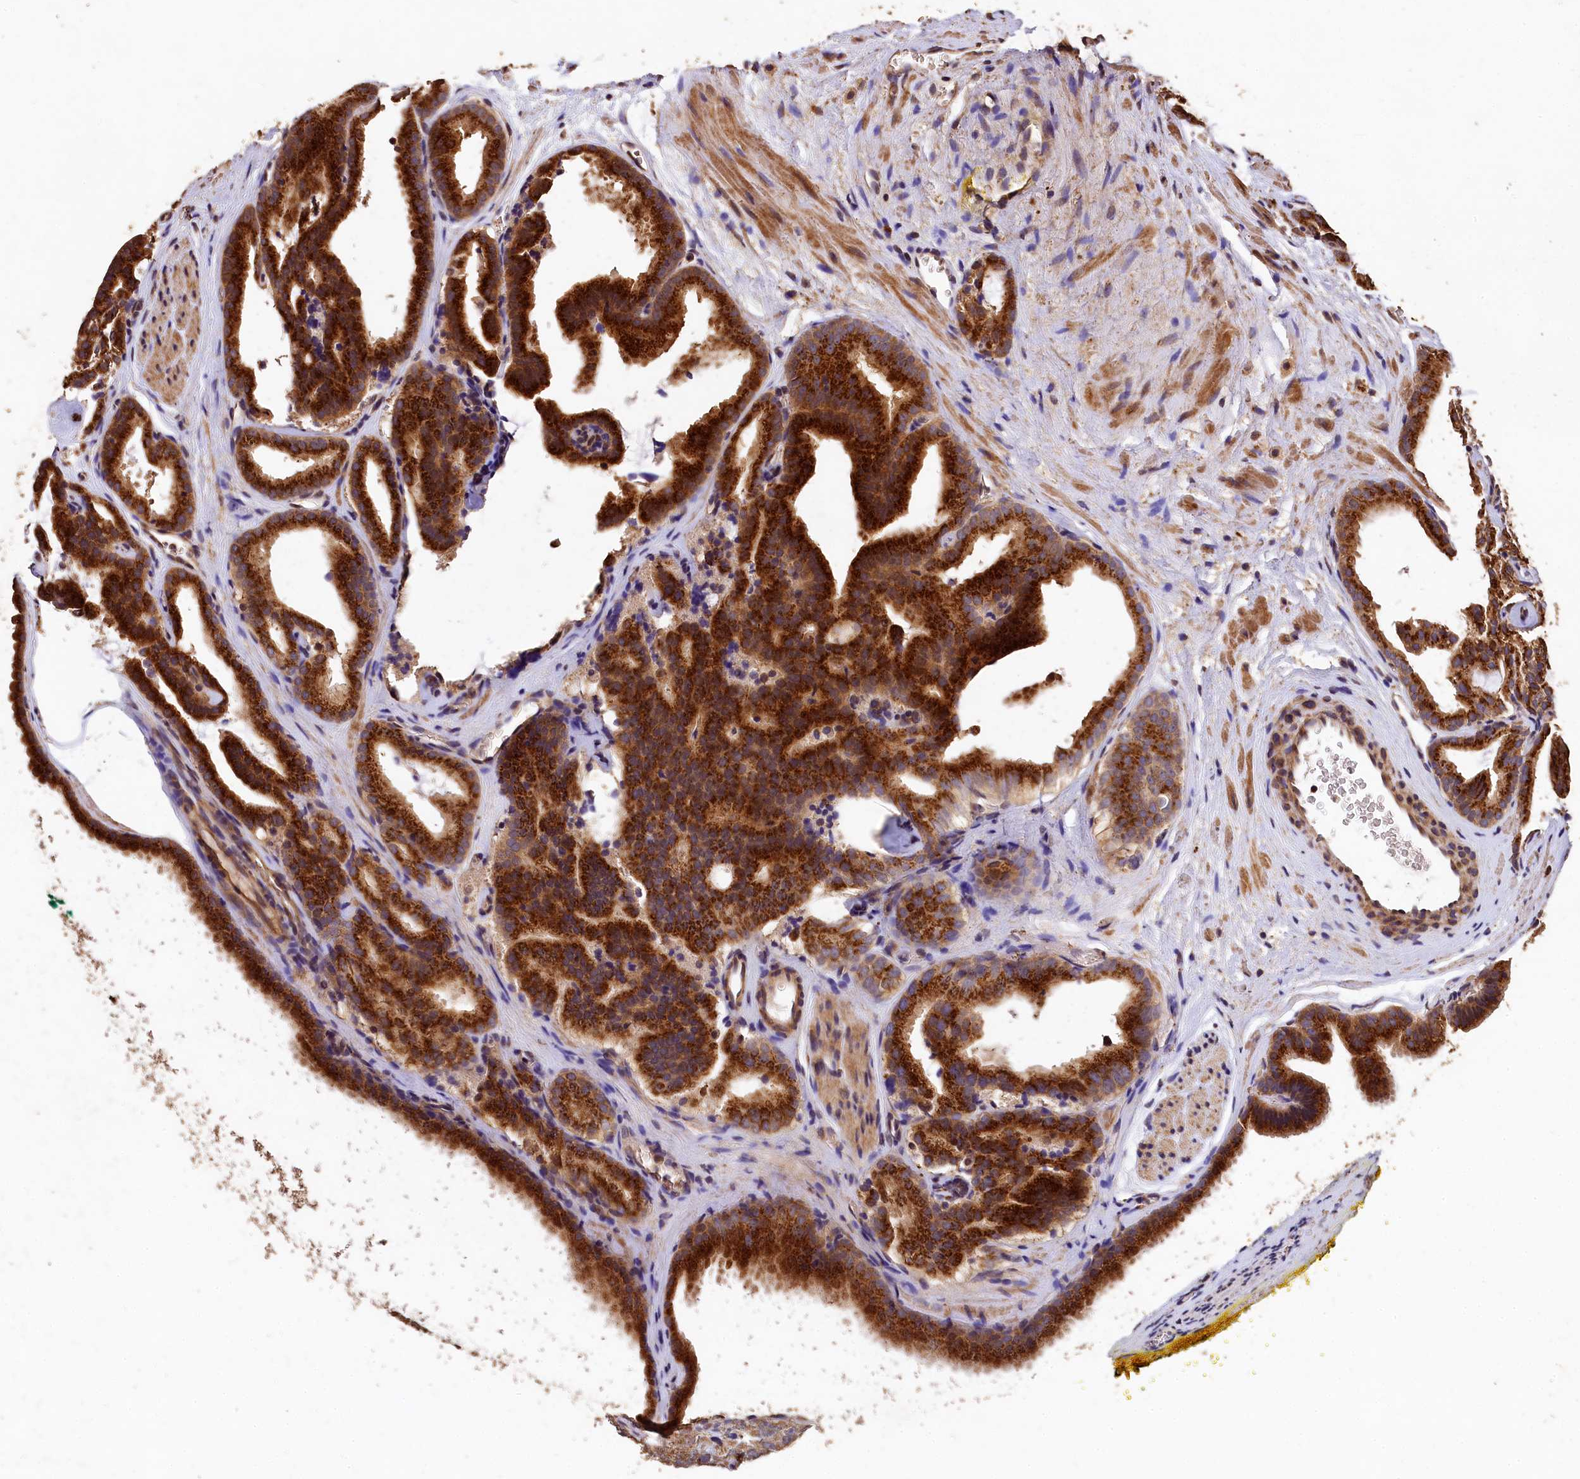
{"staining": {"intensity": "strong", "quantity": ">75%", "location": "cytoplasmic/membranous"}, "tissue": "prostate cancer", "cell_type": "Tumor cells", "image_type": "cancer", "snomed": [{"axis": "morphology", "description": "Adenocarcinoma, High grade"}, {"axis": "topography", "description": "Prostate"}], "caption": "Approximately >75% of tumor cells in prostate high-grade adenocarcinoma display strong cytoplasmic/membranous protein expression as visualized by brown immunohistochemical staining.", "gene": "LSM4", "patient": {"sex": "male", "age": 57}}